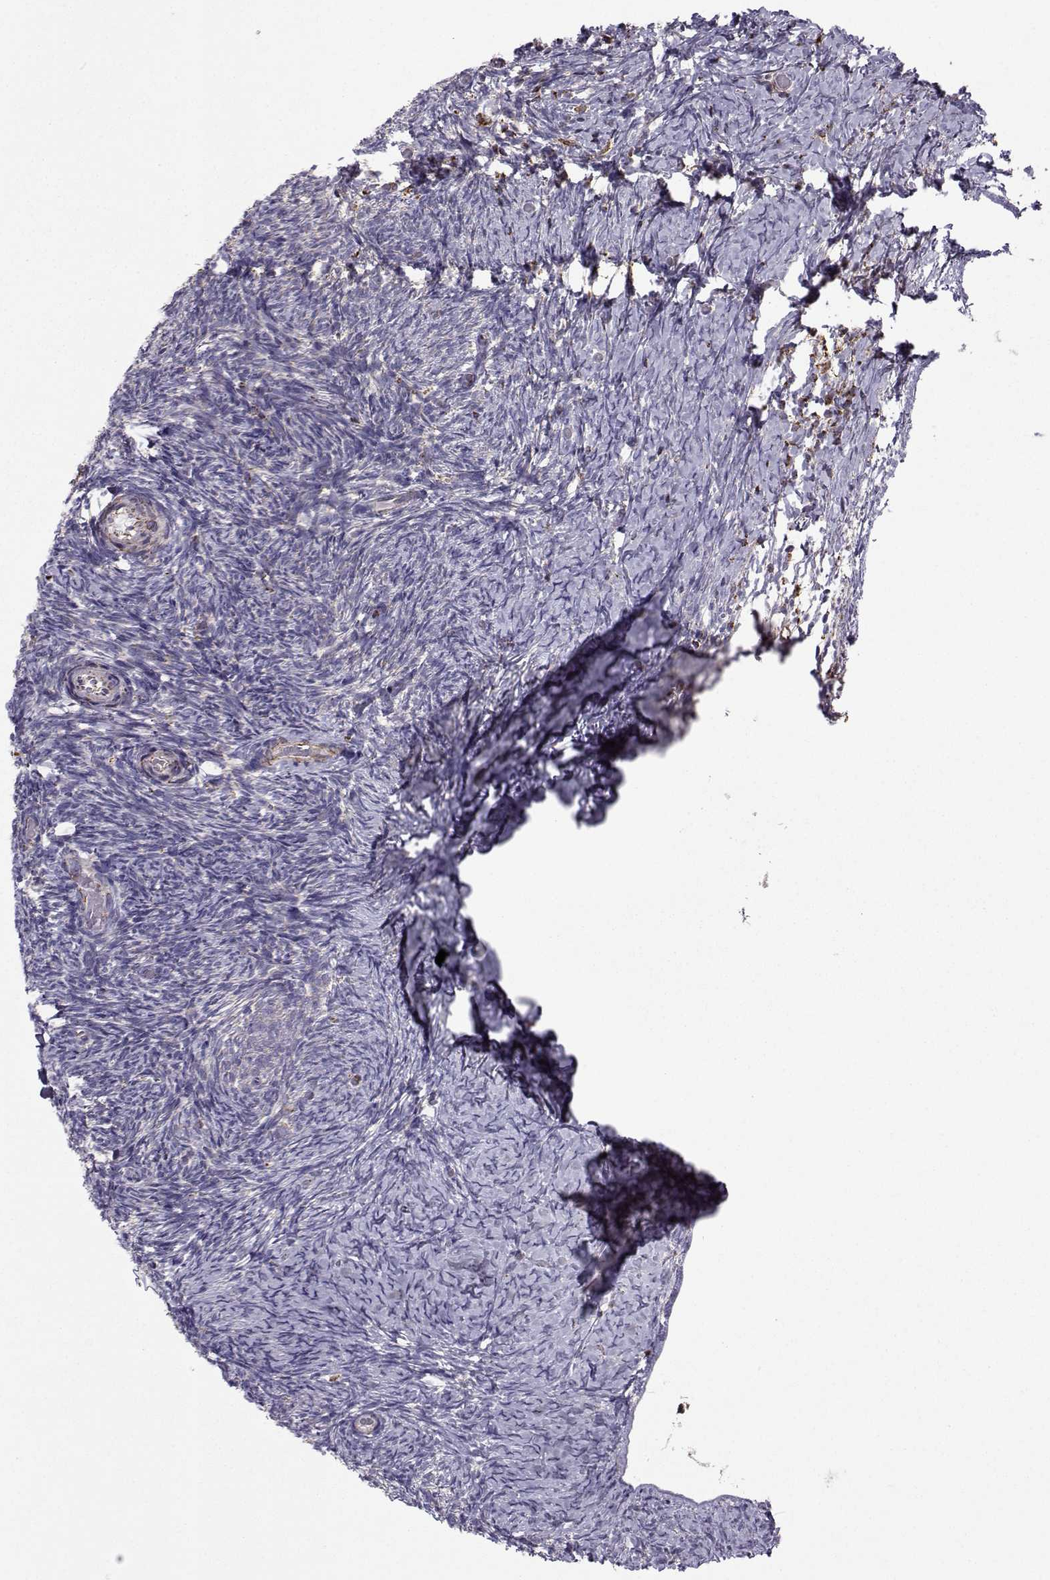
{"staining": {"intensity": "strong", "quantity": ">75%", "location": "cytoplasmic/membranous"}, "tissue": "ovary", "cell_type": "Follicle cells", "image_type": "normal", "snomed": [{"axis": "morphology", "description": "Normal tissue, NOS"}, {"axis": "topography", "description": "Ovary"}], "caption": "Follicle cells display high levels of strong cytoplasmic/membranous positivity in approximately >75% of cells in benign human ovary.", "gene": "NECAB3", "patient": {"sex": "female", "age": 39}}